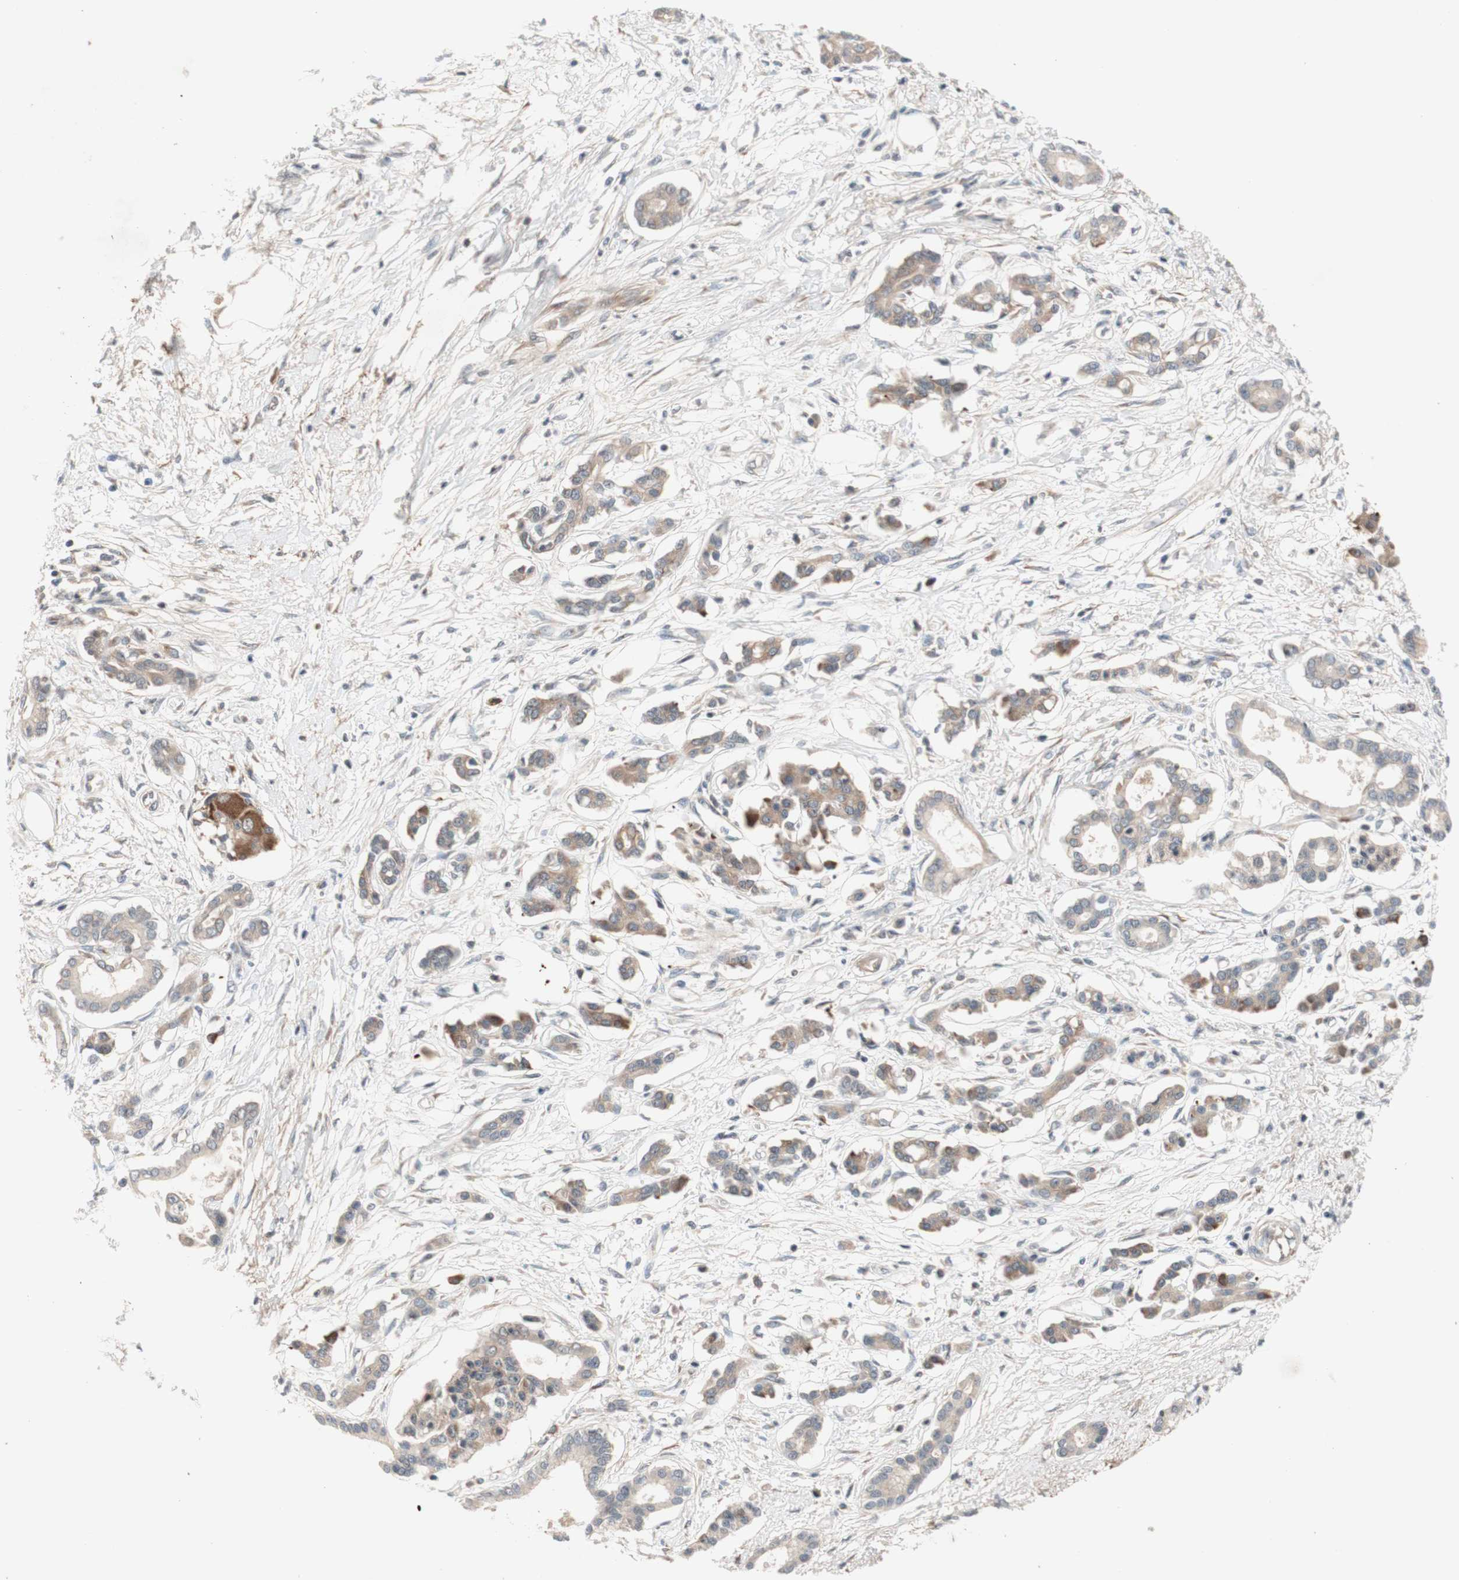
{"staining": {"intensity": "weak", "quantity": ">75%", "location": "cytoplasmic/membranous"}, "tissue": "pancreatic cancer", "cell_type": "Tumor cells", "image_type": "cancer", "snomed": [{"axis": "morphology", "description": "Adenocarcinoma, NOS"}, {"axis": "topography", "description": "Pancreas"}], "caption": "Weak cytoplasmic/membranous expression for a protein is appreciated in about >75% of tumor cells of pancreatic cancer (adenocarcinoma) using immunohistochemistry (IHC).", "gene": "CD55", "patient": {"sex": "male", "age": 56}}